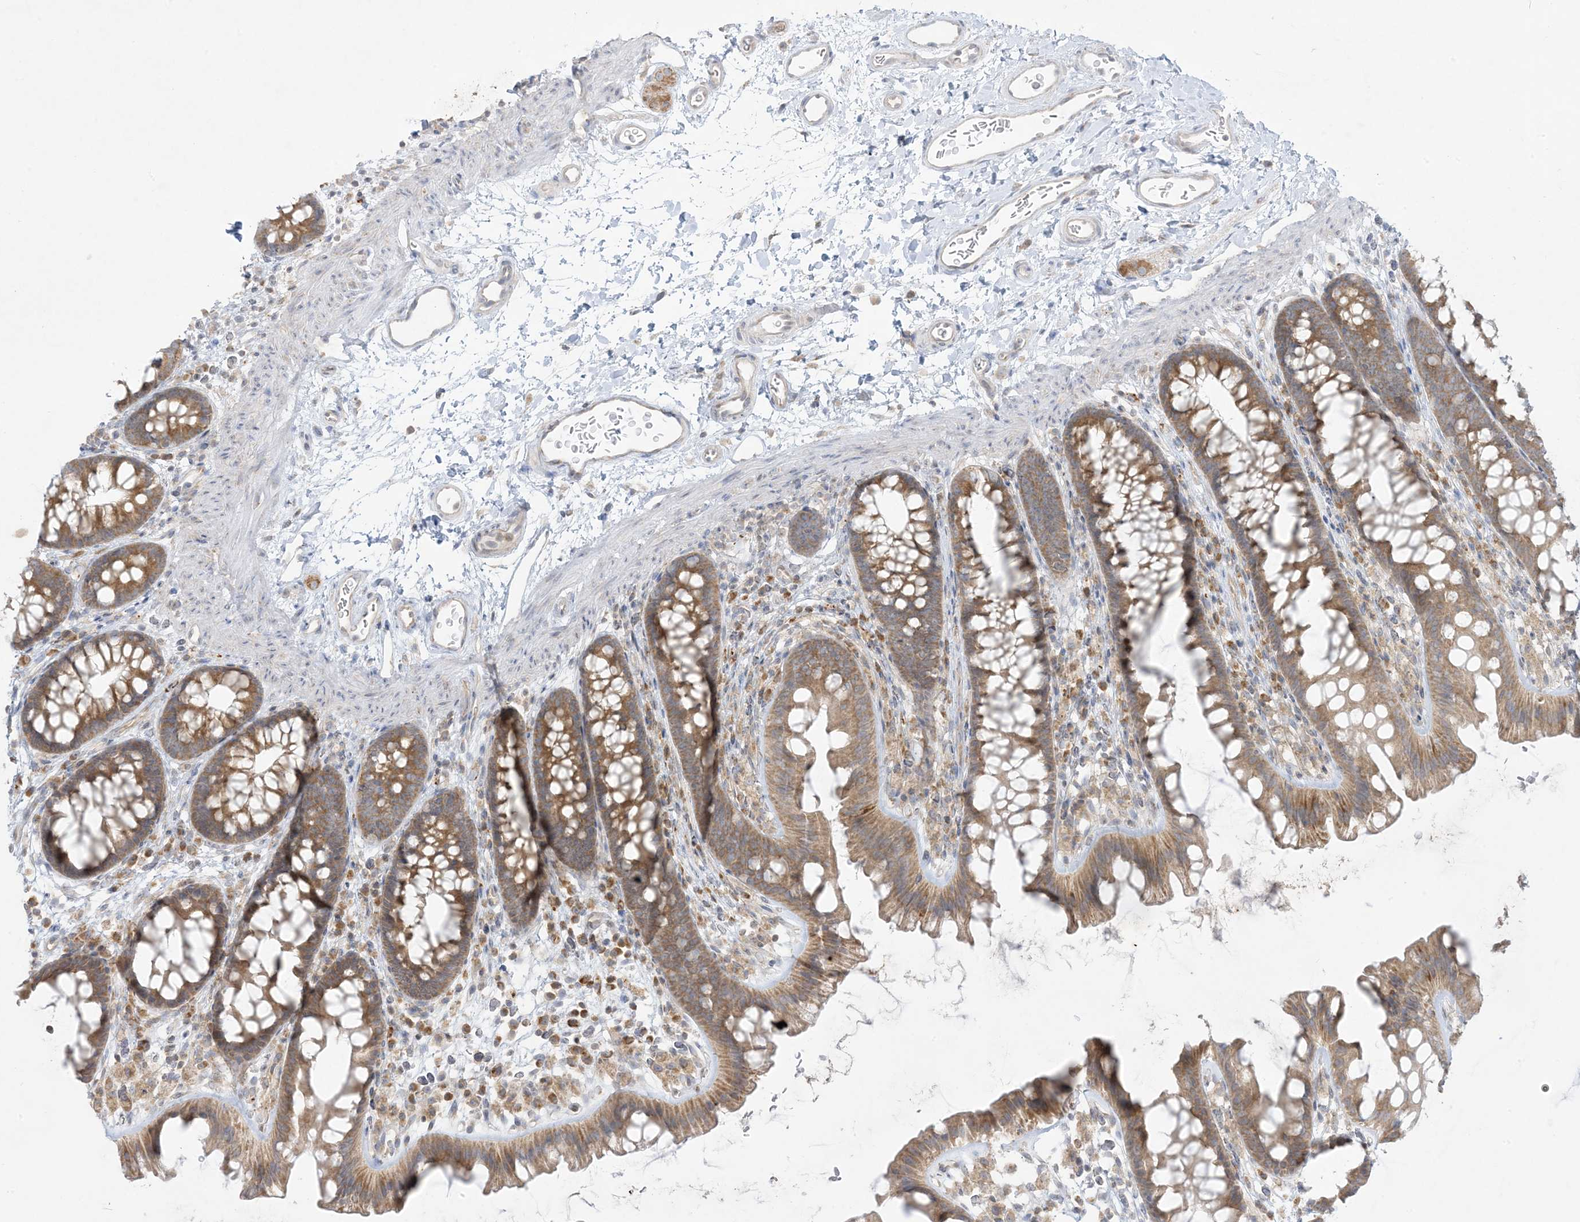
{"staining": {"intensity": "weak", "quantity": ">75%", "location": "cytoplasmic/membranous"}, "tissue": "colon", "cell_type": "Endothelial cells", "image_type": "normal", "snomed": [{"axis": "morphology", "description": "Normal tissue, NOS"}, {"axis": "topography", "description": "Colon"}], "caption": "A brown stain labels weak cytoplasmic/membranous staining of a protein in endothelial cells of unremarkable colon.", "gene": "RPP40", "patient": {"sex": "female", "age": 62}}